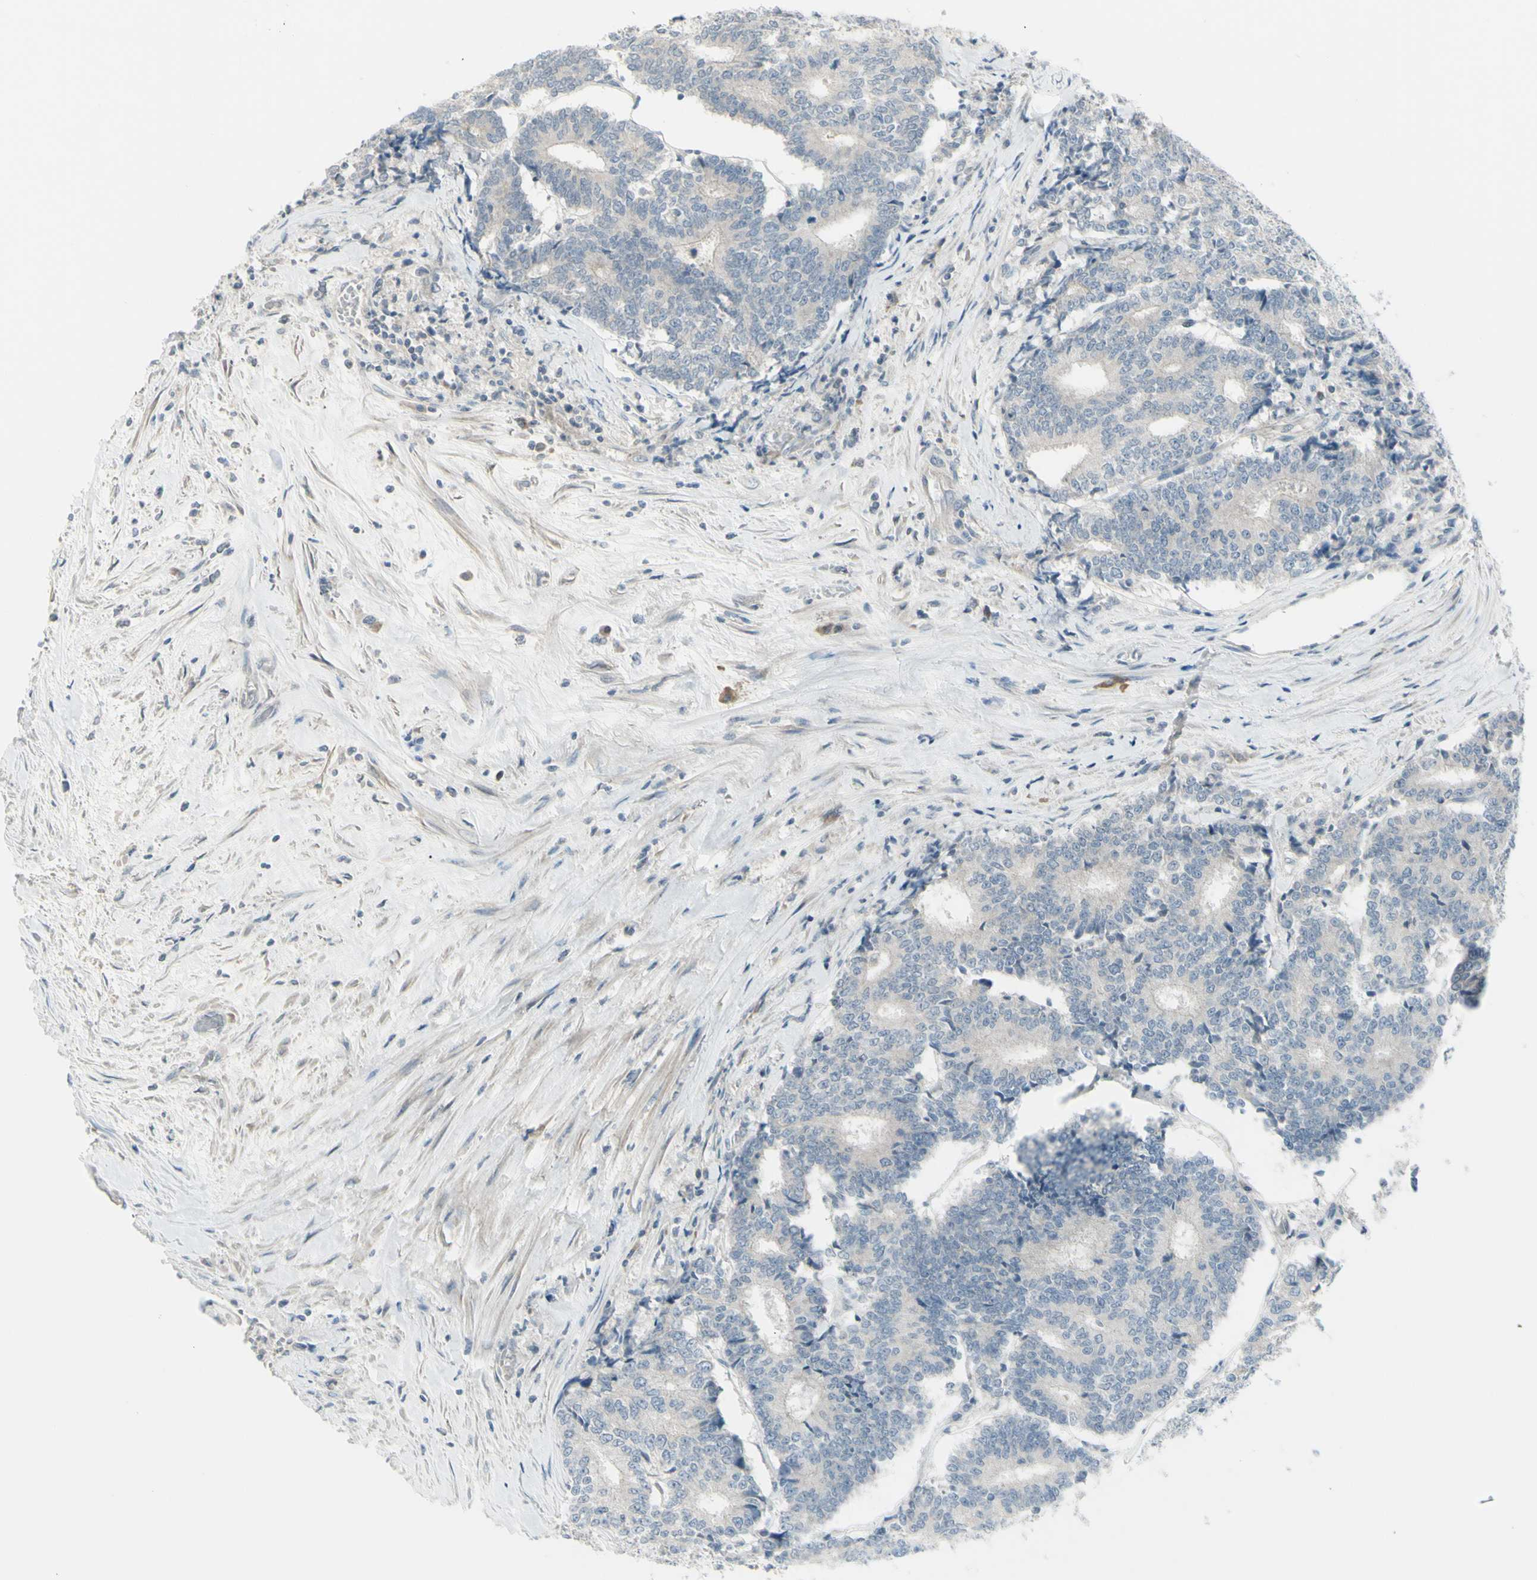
{"staining": {"intensity": "weak", "quantity": ">75%", "location": "cytoplasmic/membranous"}, "tissue": "prostate cancer", "cell_type": "Tumor cells", "image_type": "cancer", "snomed": [{"axis": "morphology", "description": "Normal tissue, NOS"}, {"axis": "morphology", "description": "Adenocarcinoma, High grade"}, {"axis": "topography", "description": "Prostate"}, {"axis": "topography", "description": "Seminal veicle"}], "caption": "Immunohistochemistry (IHC) of human adenocarcinoma (high-grade) (prostate) shows low levels of weak cytoplasmic/membranous staining in about >75% of tumor cells.", "gene": "SH3GL2", "patient": {"sex": "male", "age": 55}}